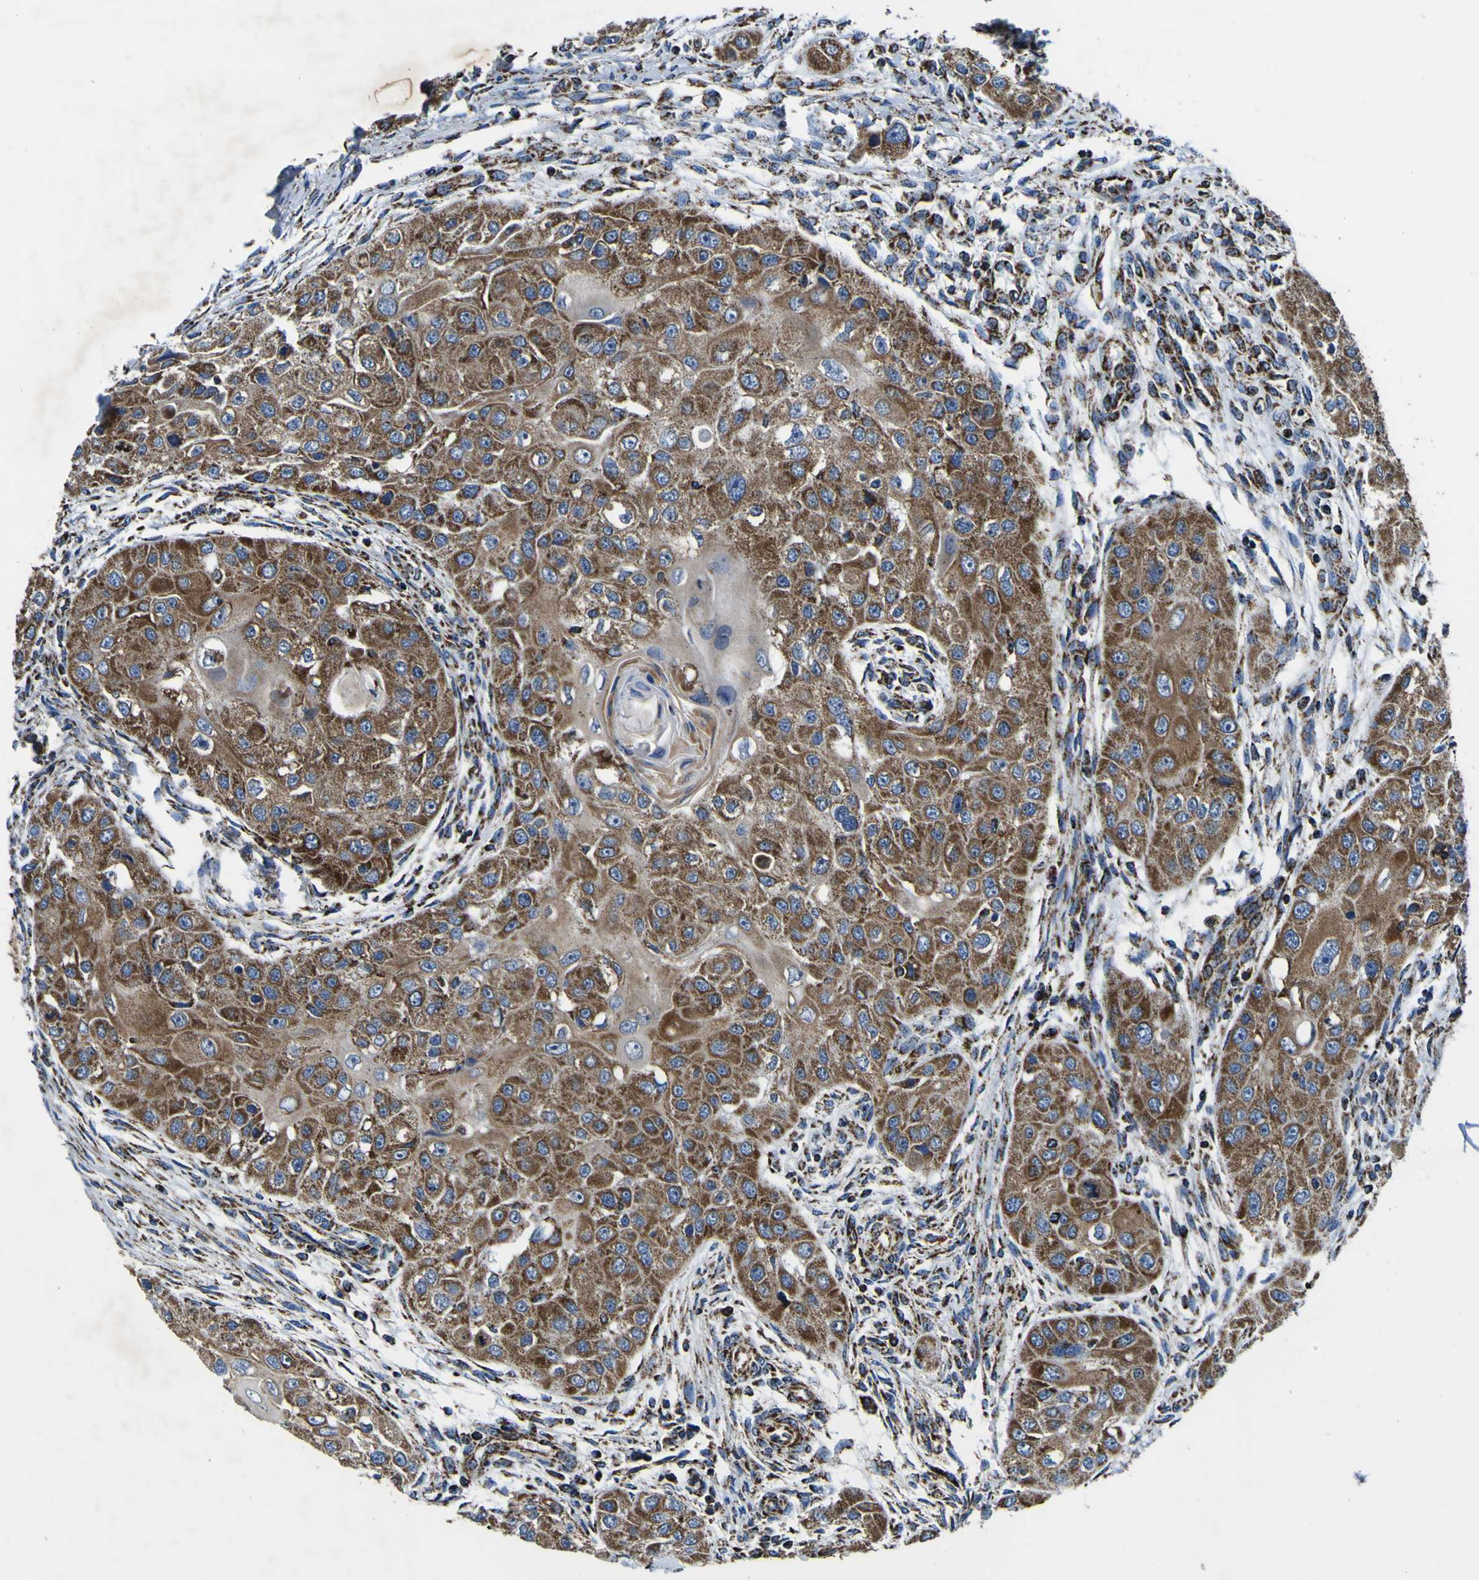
{"staining": {"intensity": "moderate", "quantity": ">75%", "location": "cytoplasmic/membranous"}, "tissue": "head and neck cancer", "cell_type": "Tumor cells", "image_type": "cancer", "snomed": [{"axis": "morphology", "description": "Normal tissue, NOS"}, {"axis": "morphology", "description": "Squamous cell carcinoma, NOS"}, {"axis": "topography", "description": "Skeletal muscle"}, {"axis": "topography", "description": "Head-Neck"}], "caption": "Protein staining of head and neck cancer (squamous cell carcinoma) tissue shows moderate cytoplasmic/membranous staining in approximately >75% of tumor cells.", "gene": "PTRH2", "patient": {"sex": "male", "age": 51}}